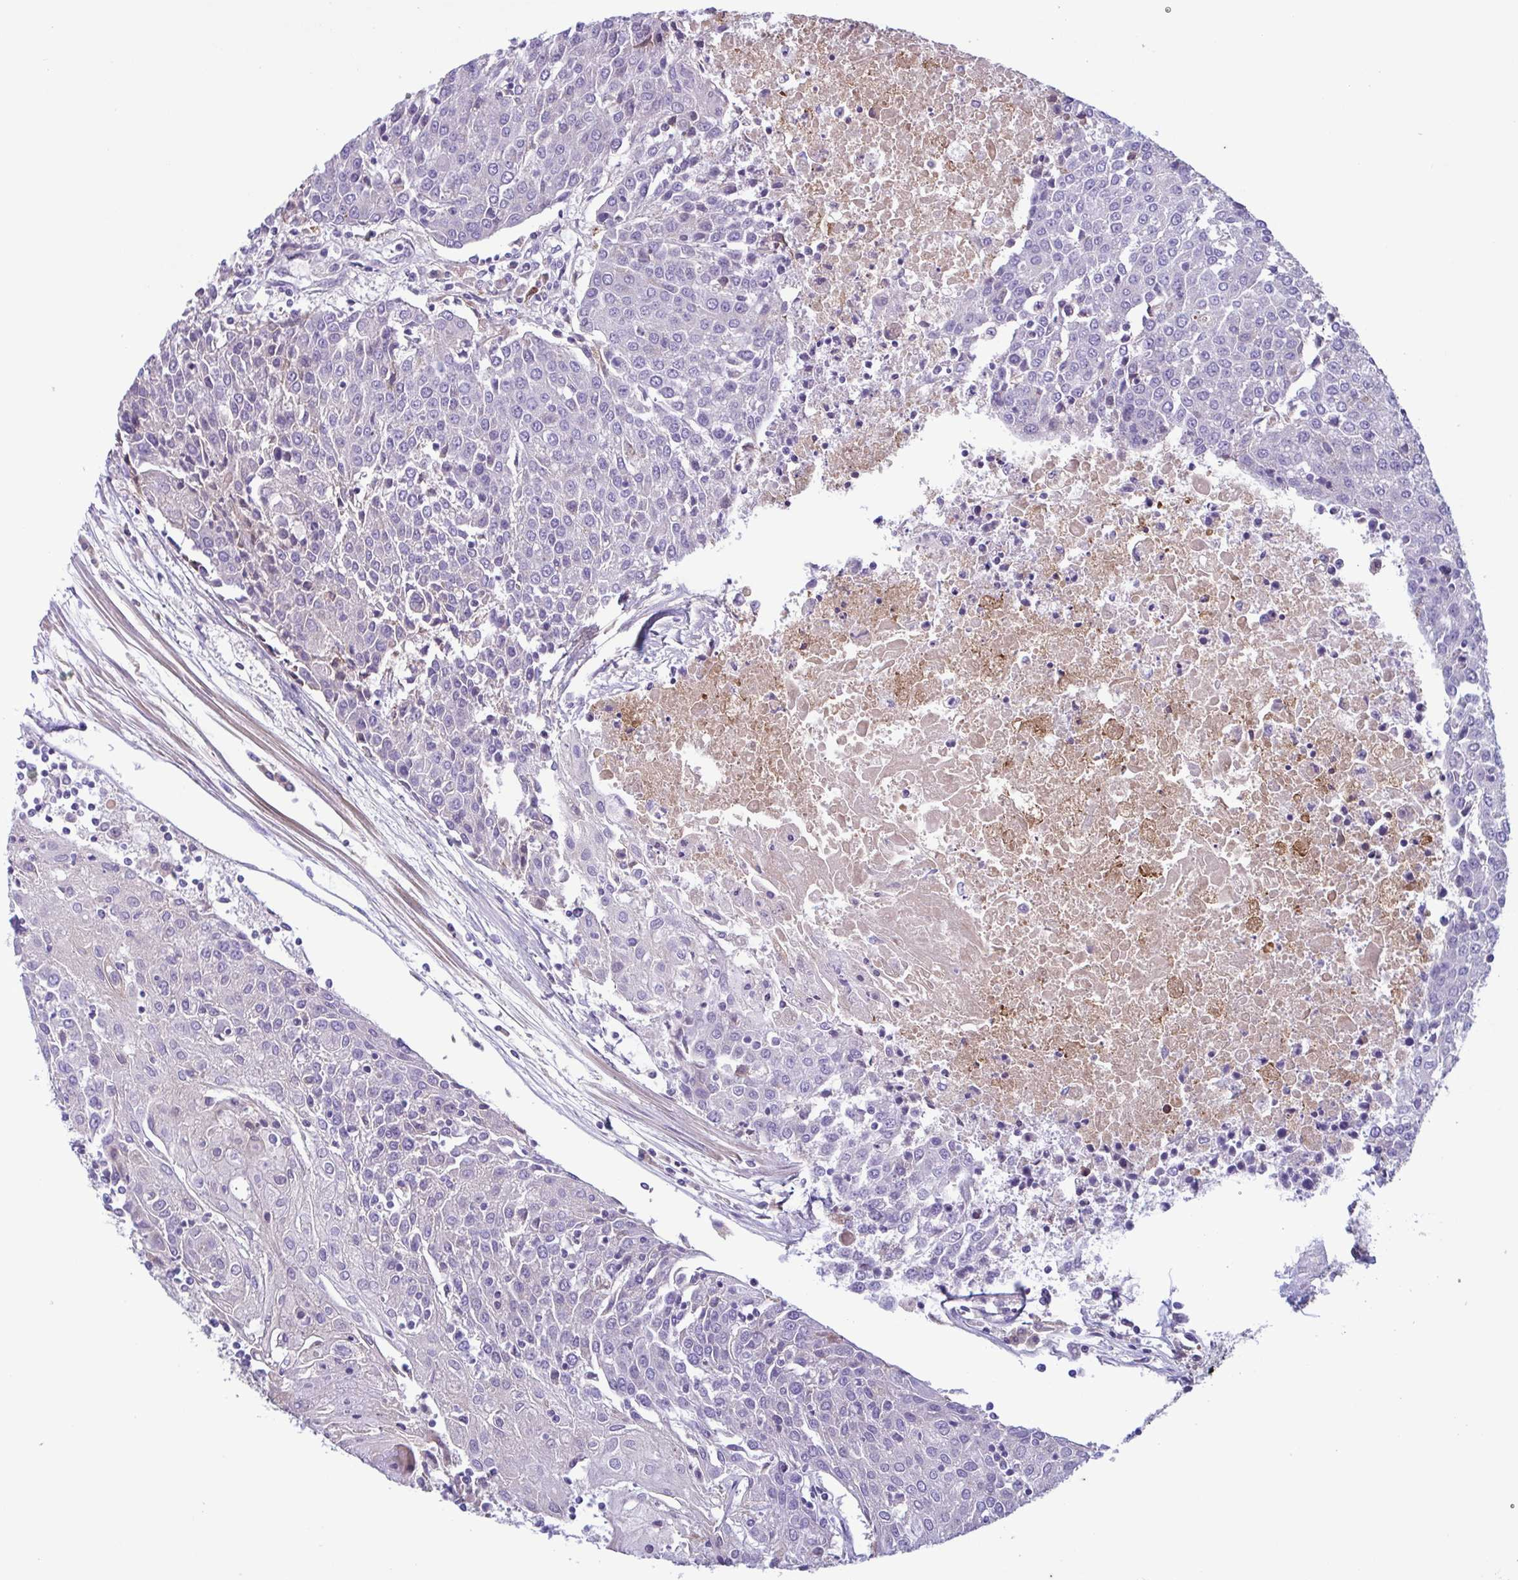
{"staining": {"intensity": "negative", "quantity": "none", "location": "none"}, "tissue": "urothelial cancer", "cell_type": "Tumor cells", "image_type": "cancer", "snomed": [{"axis": "morphology", "description": "Urothelial carcinoma, High grade"}, {"axis": "topography", "description": "Urinary bladder"}], "caption": "Immunohistochemical staining of human urothelial carcinoma (high-grade) displays no significant expression in tumor cells. (IHC, brightfield microscopy, high magnification).", "gene": "F13B", "patient": {"sex": "female", "age": 85}}